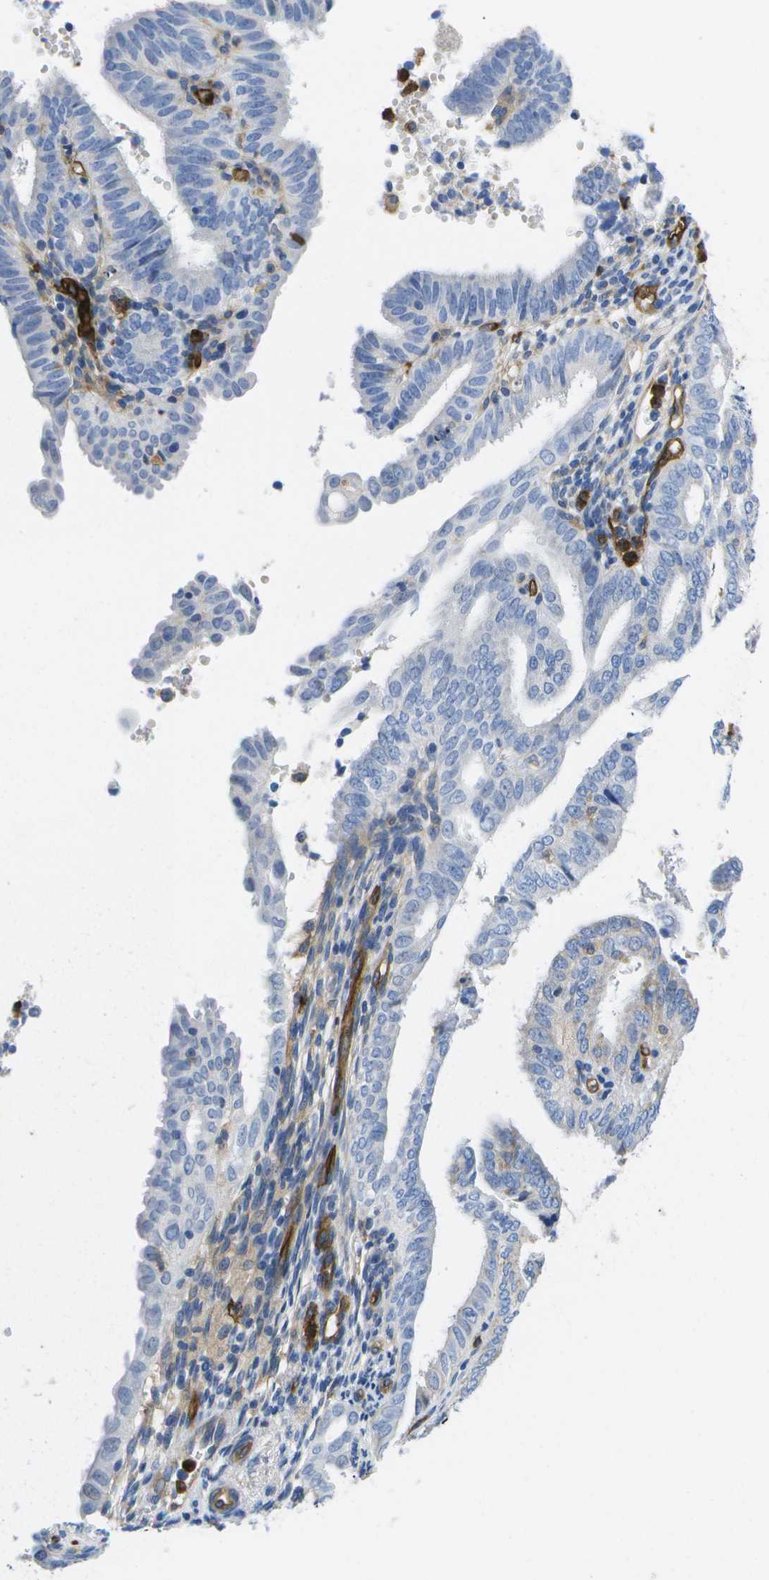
{"staining": {"intensity": "negative", "quantity": "none", "location": "none"}, "tissue": "endometrial cancer", "cell_type": "Tumor cells", "image_type": "cancer", "snomed": [{"axis": "morphology", "description": "Adenocarcinoma, NOS"}, {"axis": "topography", "description": "Endometrium"}], "caption": "The histopathology image displays no significant staining in tumor cells of endometrial adenocarcinoma. (DAB IHC visualized using brightfield microscopy, high magnification).", "gene": "DYSF", "patient": {"sex": "female", "age": 58}}